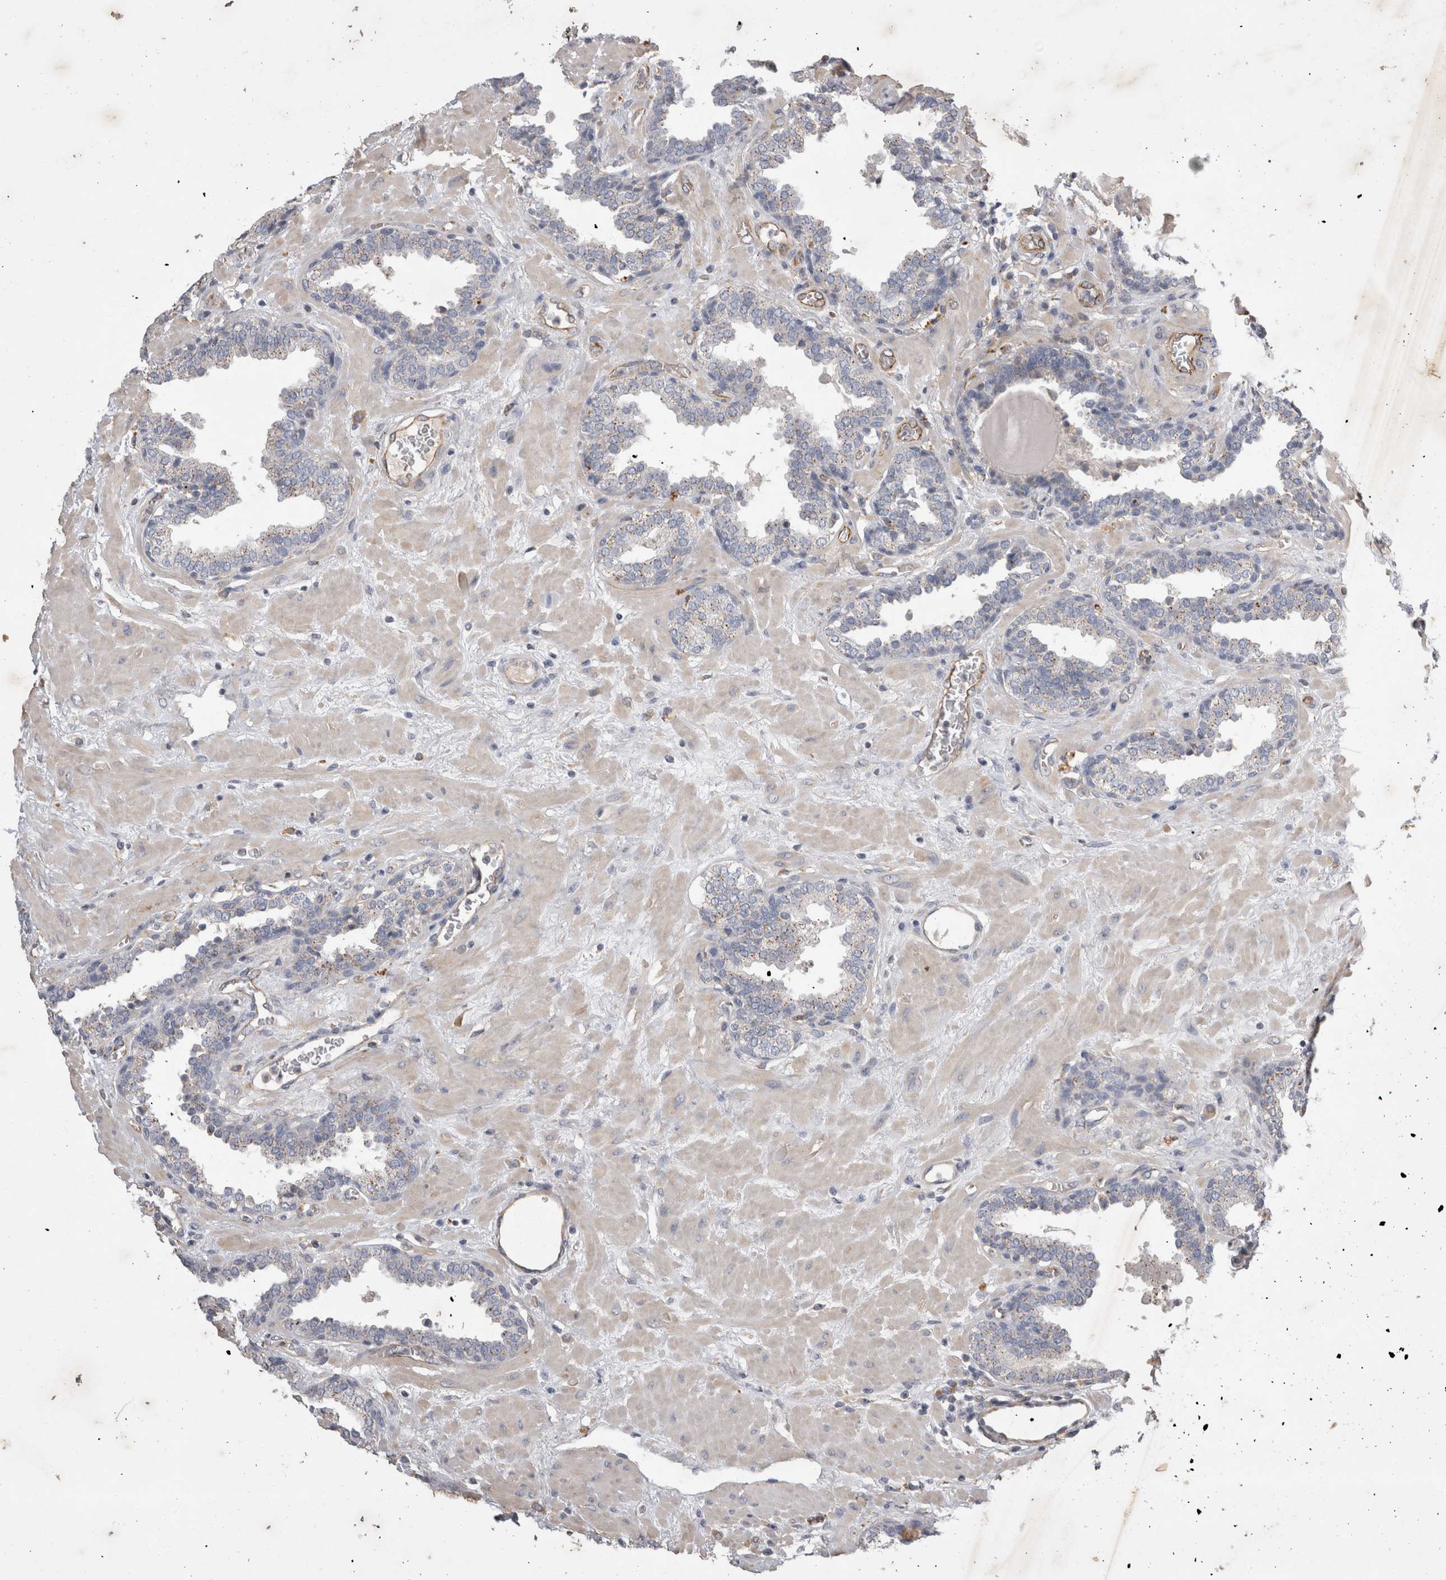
{"staining": {"intensity": "weak", "quantity": "<25%", "location": "cytoplasmic/membranous"}, "tissue": "prostate", "cell_type": "Glandular cells", "image_type": "normal", "snomed": [{"axis": "morphology", "description": "Normal tissue, NOS"}, {"axis": "topography", "description": "Prostate"}], "caption": "The image reveals no staining of glandular cells in benign prostate.", "gene": "STRADB", "patient": {"sex": "male", "age": 51}}